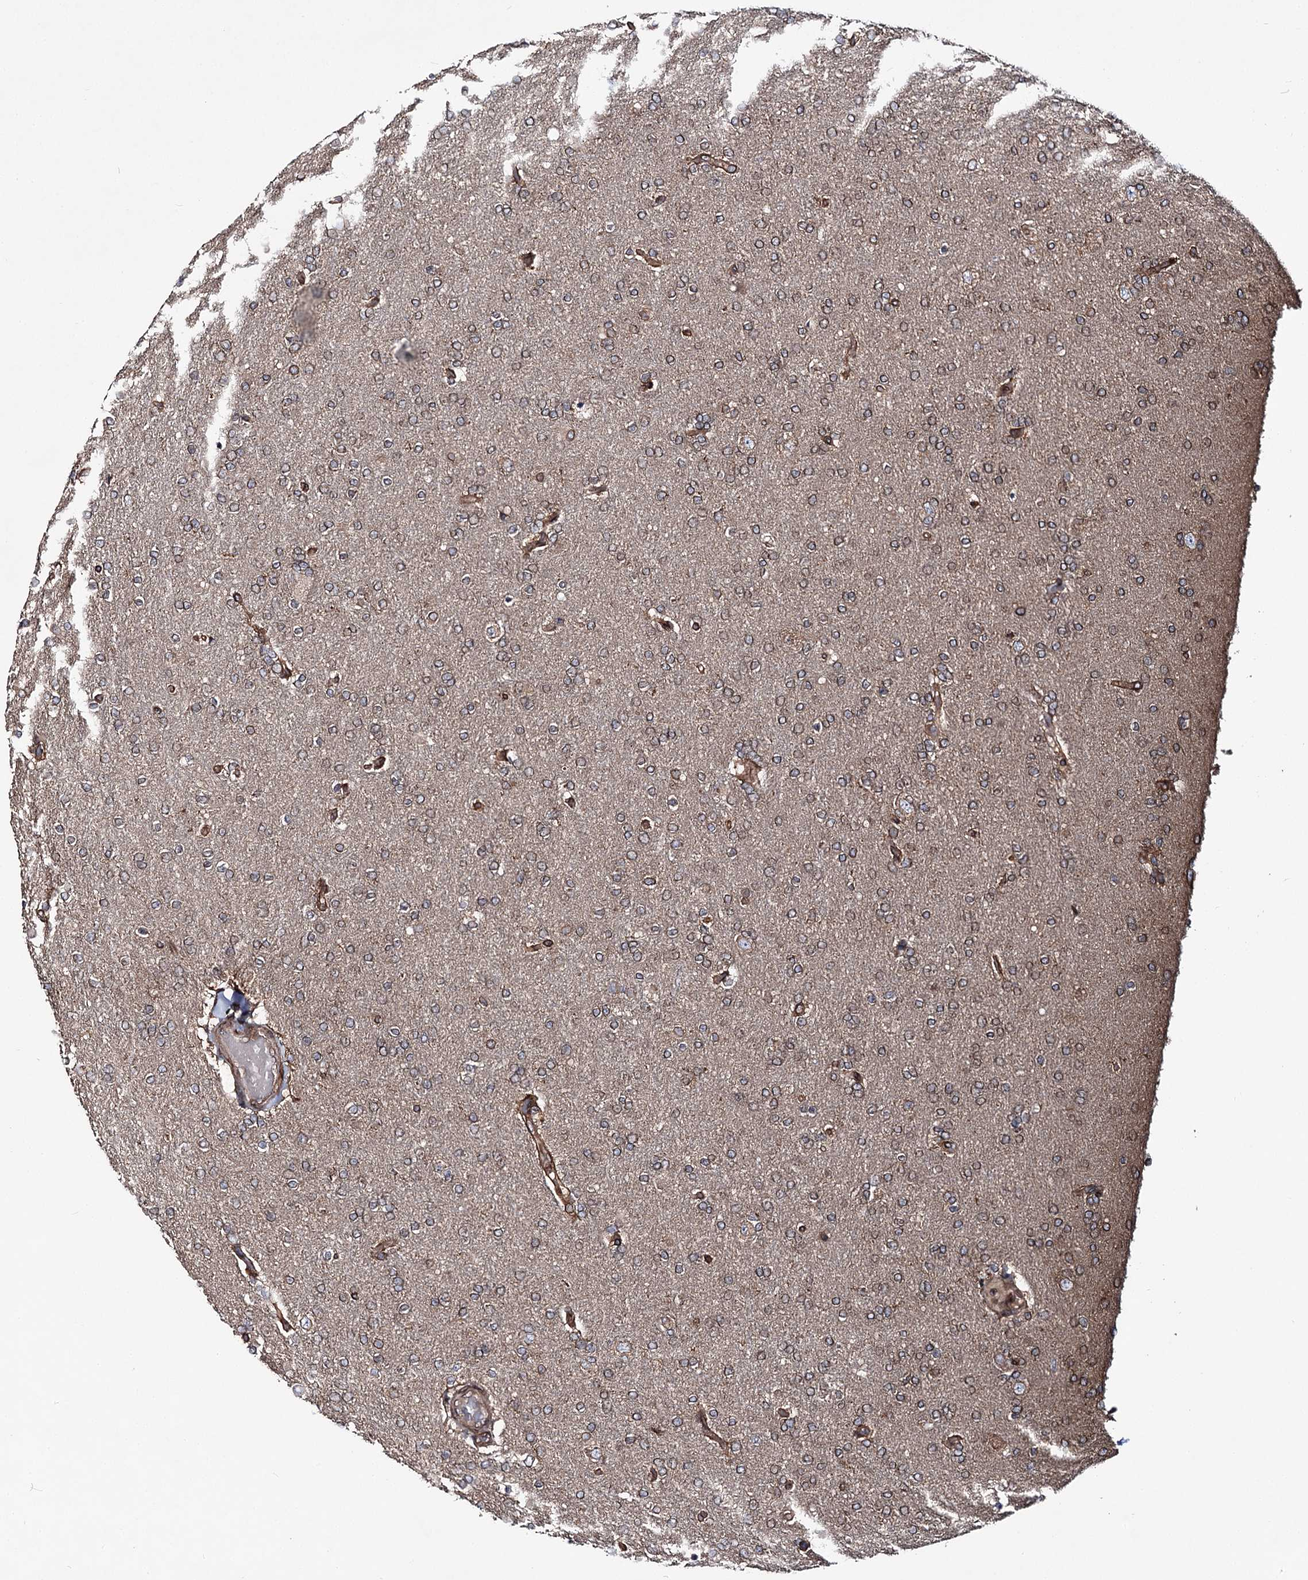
{"staining": {"intensity": "weak", "quantity": "25%-75%", "location": "cytoplasmic/membranous"}, "tissue": "glioma", "cell_type": "Tumor cells", "image_type": "cancer", "snomed": [{"axis": "morphology", "description": "Glioma, malignant, High grade"}, {"axis": "topography", "description": "Brain"}], "caption": "Malignant glioma (high-grade) stained with a brown dye displays weak cytoplasmic/membranous positive positivity in about 25%-75% of tumor cells.", "gene": "FGFR1OP2", "patient": {"sex": "male", "age": 72}}